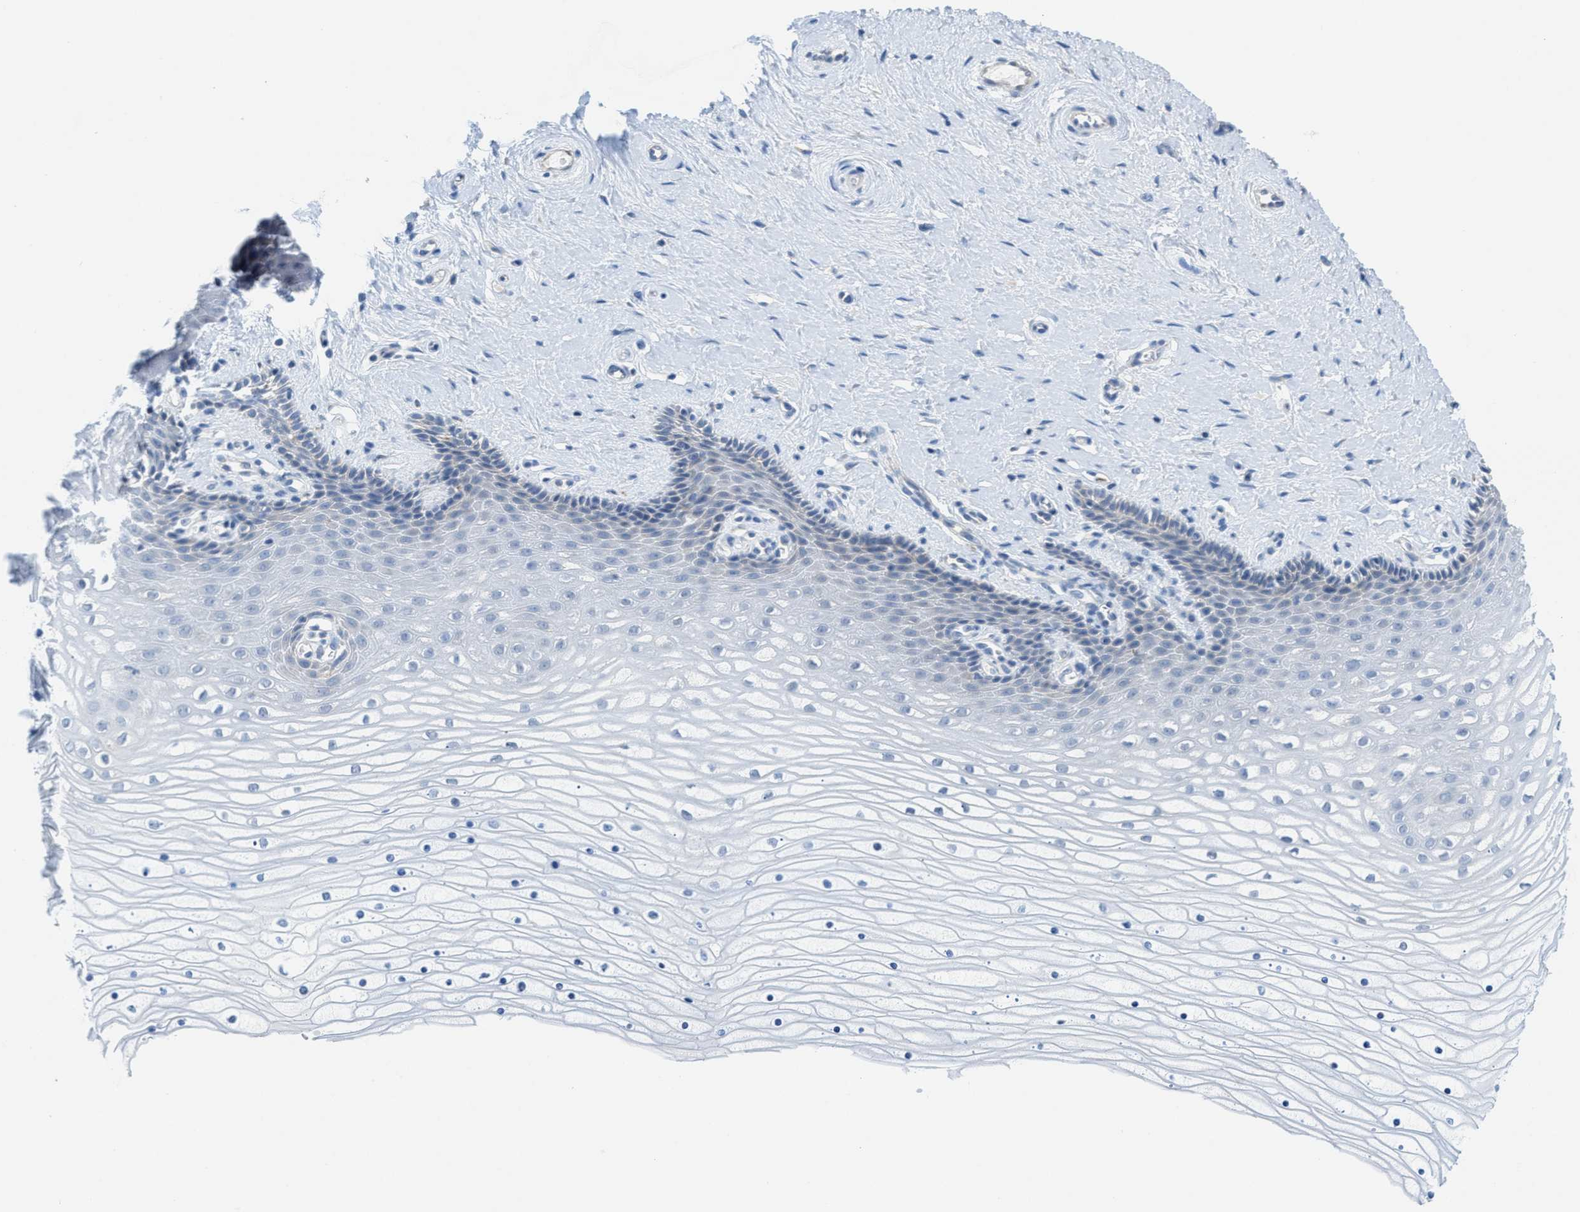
{"staining": {"intensity": "negative", "quantity": "none", "location": "none"}, "tissue": "cervix", "cell_type": "Glandular cells", "image_type": "normal", "snomed": [{"axis": "morphology", "description": "Normal tissue, NOS"}, {"axis": "topography", "description": "Cervix"}], "caption": "IHC of unremarkable human cervix displays no expression in glandular cells. The staining is performed using DAB brown chromogen with nuclei counter-stained in using hematoxylin.", "gene": "PTDSS1", "patient": {"sex": "female", "age": 39}}